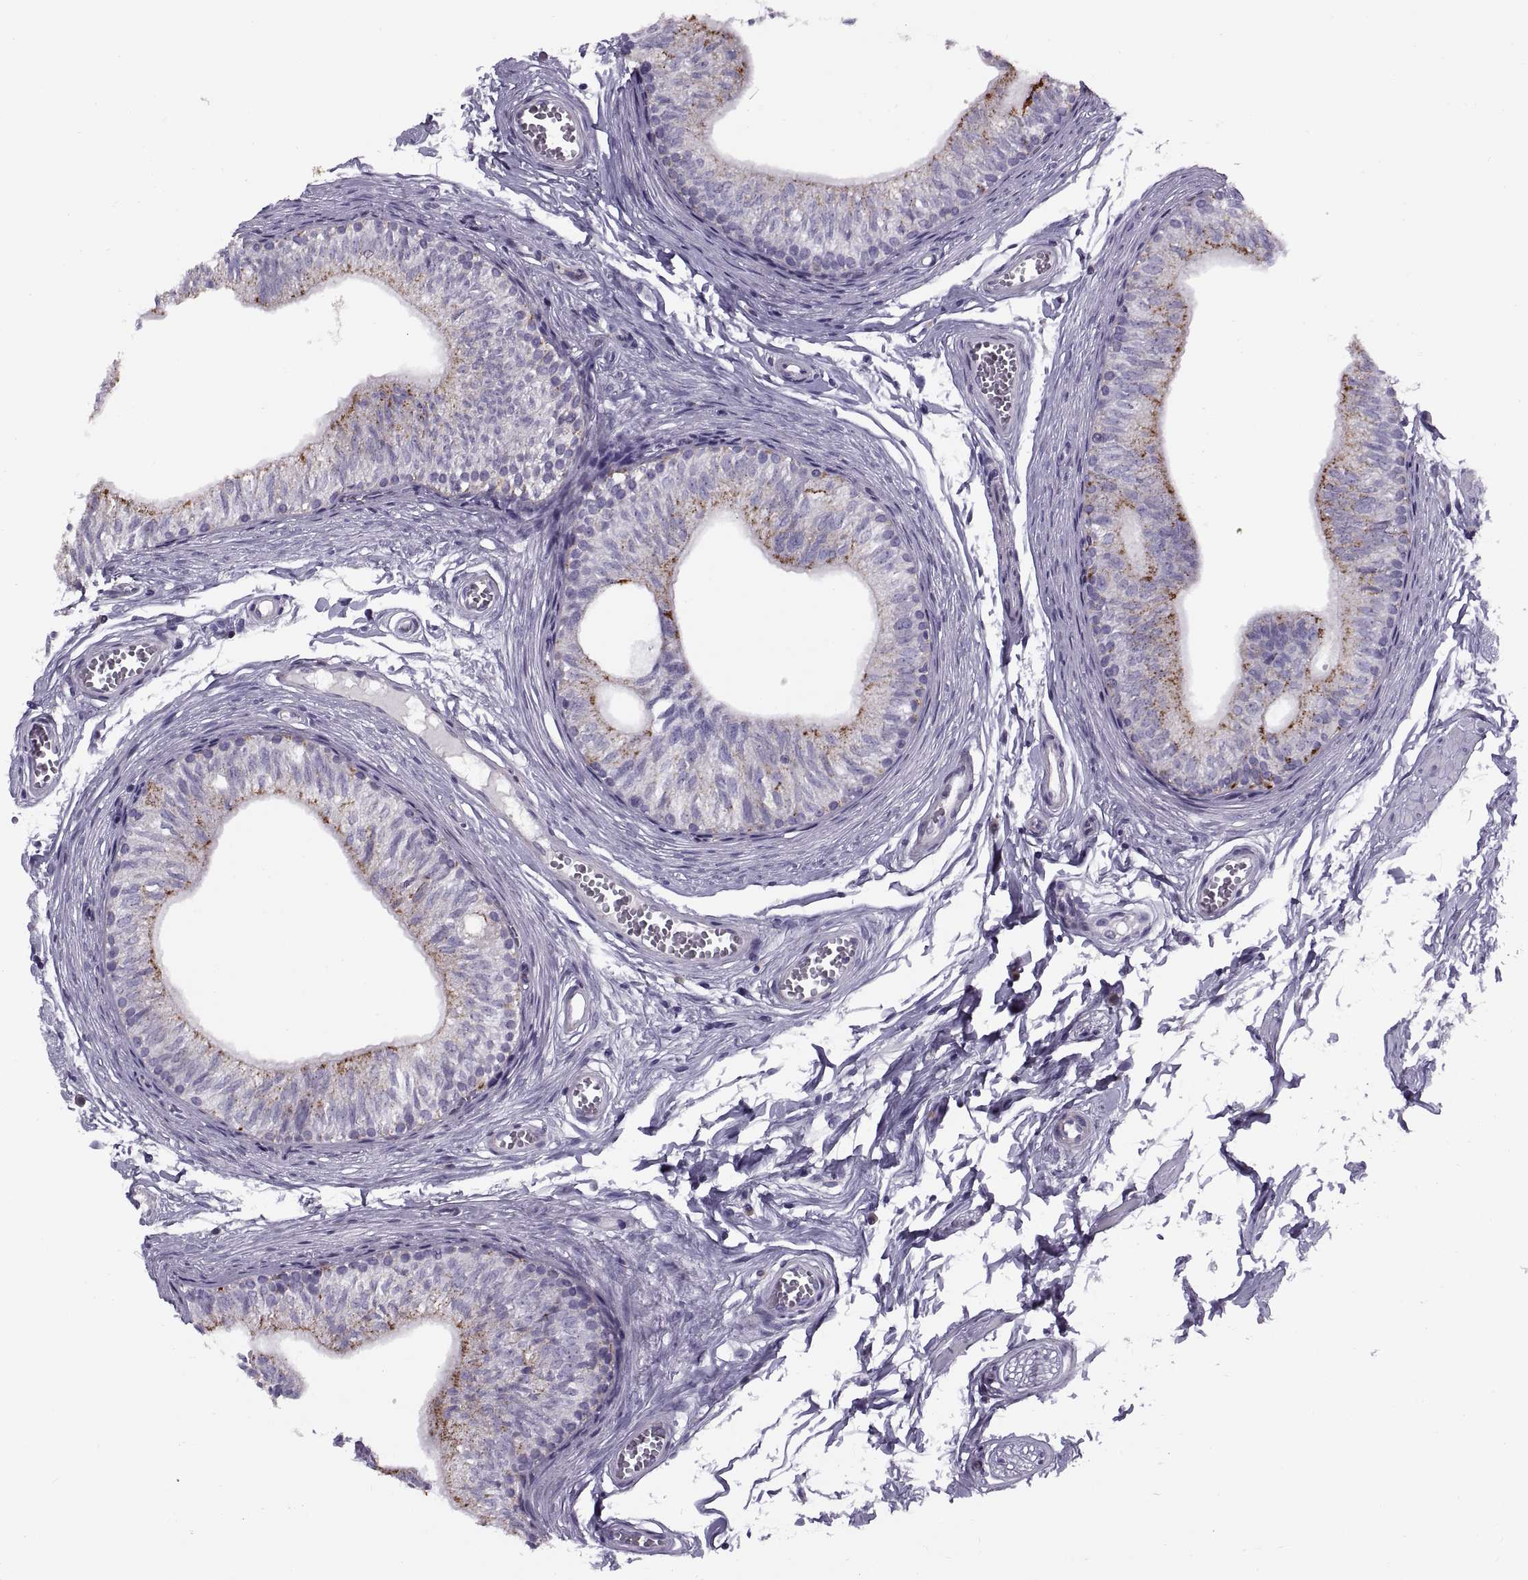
{"staining": {"intensity": "negative", "quantity": "none", "location": "none"}, "tissue": "epididymis", "cell_type": "Glandular cells", "image_type": "normal", "snomed": [{"axis": "morphology", "description": "Normal tissue, NOS"}, {"axis": "topography", "description": "Epididymis"}], "caption": "Glandular cells are negative for brown protein staining in unremarkable epididymis.", "gene": "CALCR", "patient": {"sex": "male", "age": 22}}